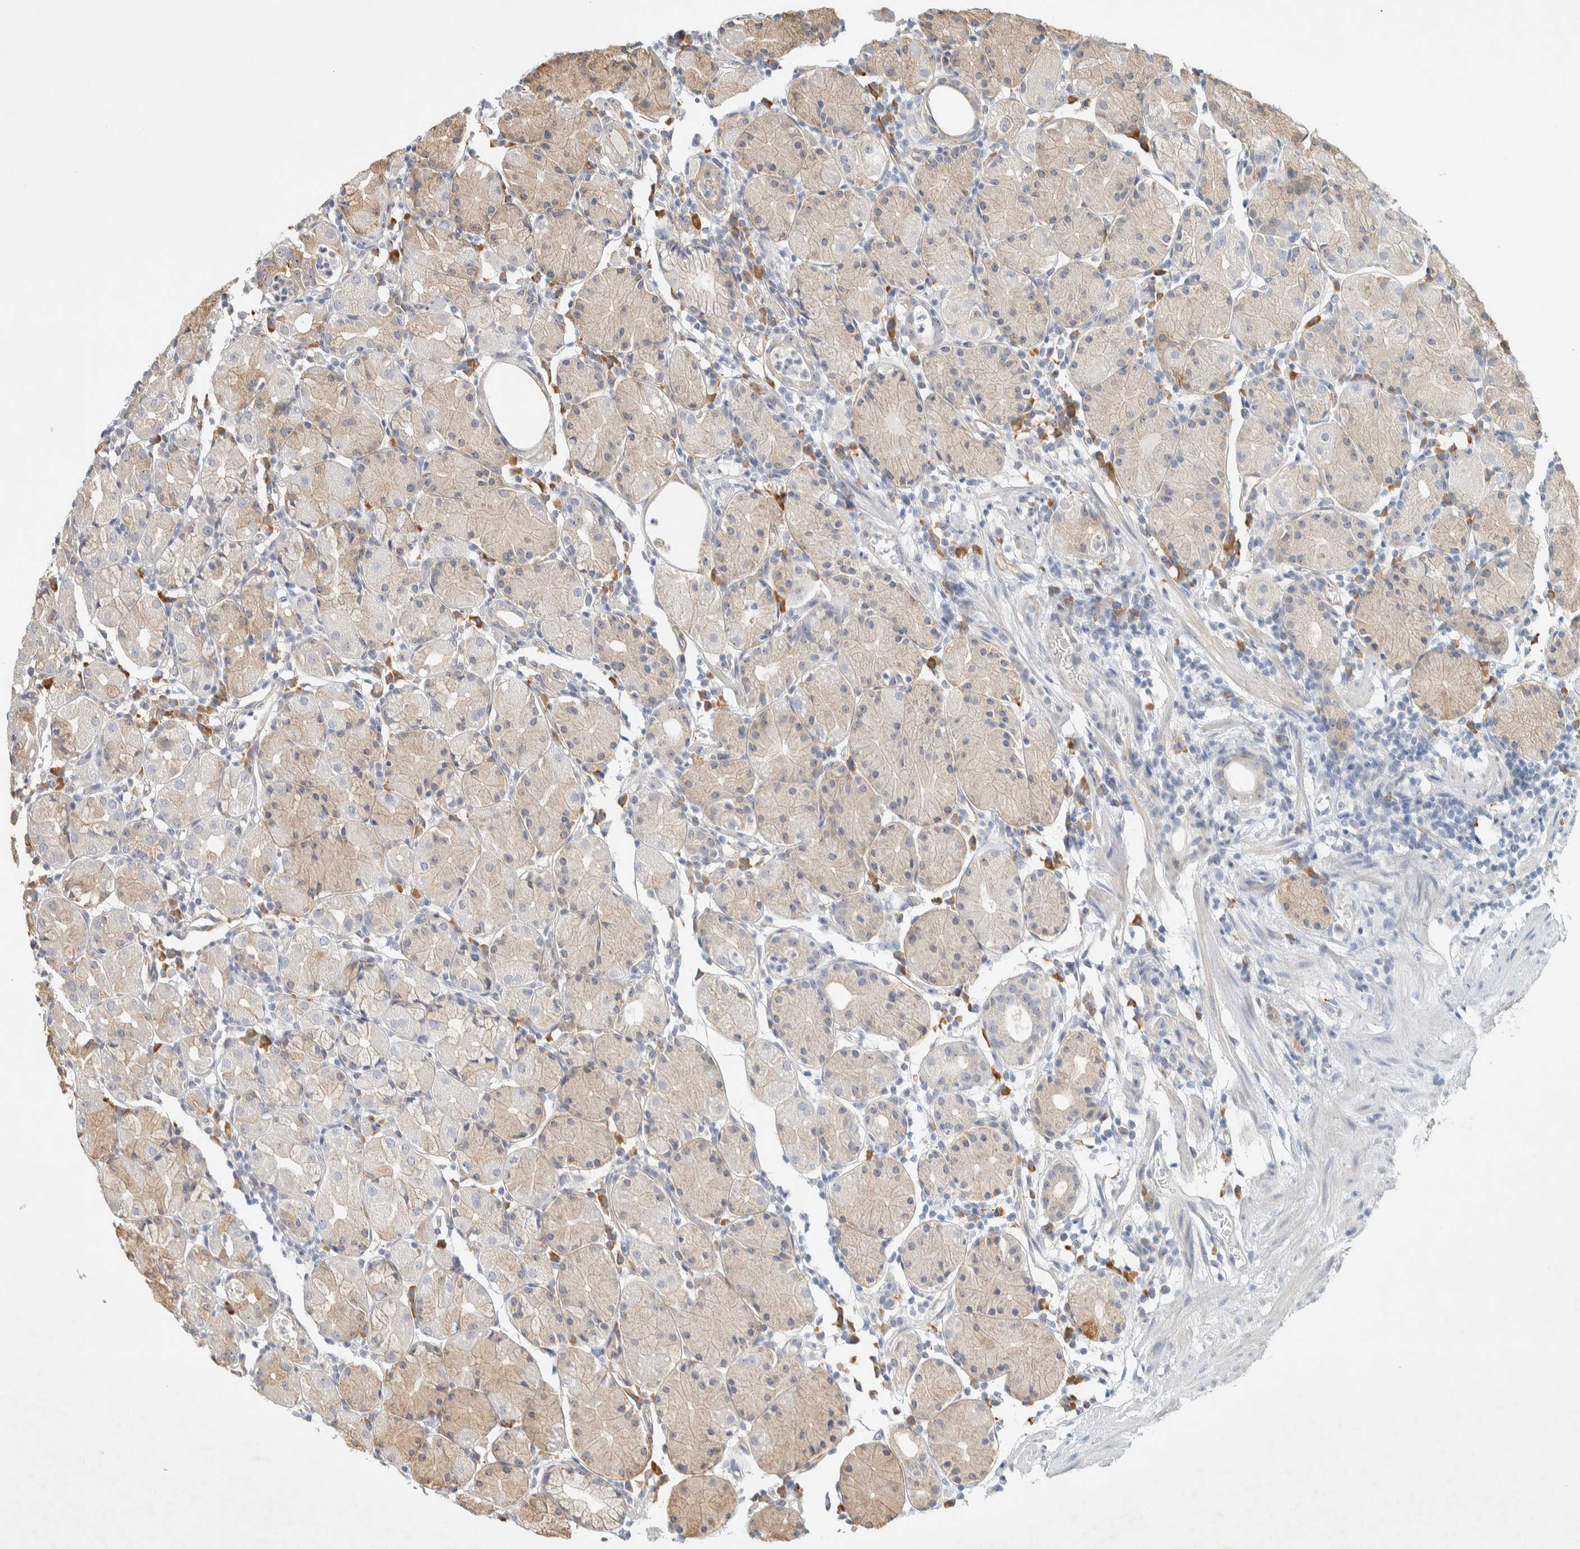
{"staining": {"intensity": "weak", "quantity": "25%-75%", "location": "cytoplasmic/membranous"}, "tissue": "stomach", "cell_type": "Glandular cells", "image_type": "normal", "snomed": [{"axis": "morphology", "description": "Normal tissue, NOS"}, {"axis": "topography", "description": "Stomach"}, {"axis": "topography", "description": "Stomach, lower"}], "caption": "This histopathology image demonstrates immunohistochemistry (IHC) staining of benign stomach, with low weak cytoplasmic/membranous staining in approximately 25%-75% of glandular cells.", "gene": "KLHL40", "patient": {"sex": "female", "age": 75}}